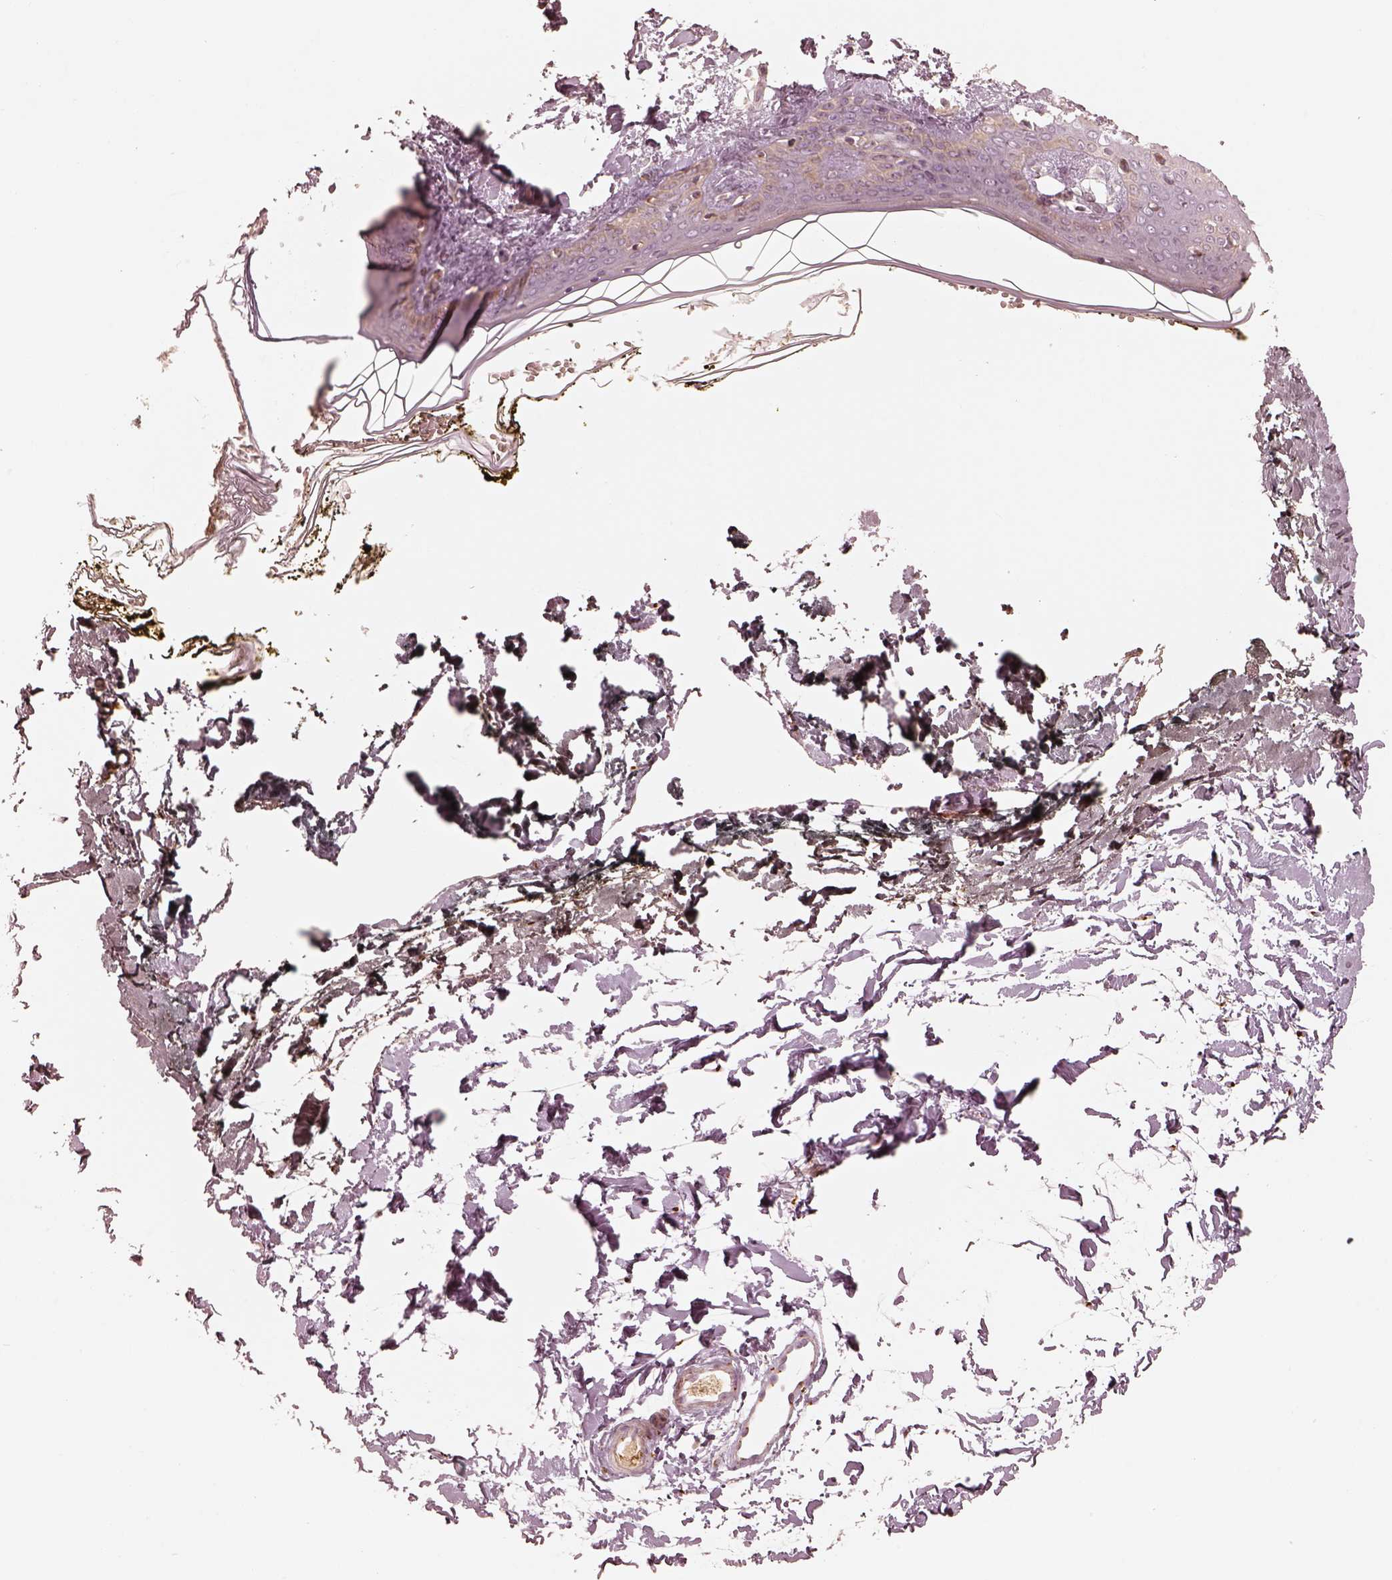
{"staining": {"intensity": "negative", "quantity": "none", "location": "none"}, "tissue": "skin", "cell_type": "Fibroblasts", "image_type": "normal", "snomed": [{"axis": "morphology", "description": "Normal tissue, NOS"}, {"axis": "topography", "description": "Skin"}], "caption": "Immunohistochemistry of normal skin reveals no expression in fibroblasts.", "gene": "GORASP2", "patient": {"sex": "female", "age": 34}}